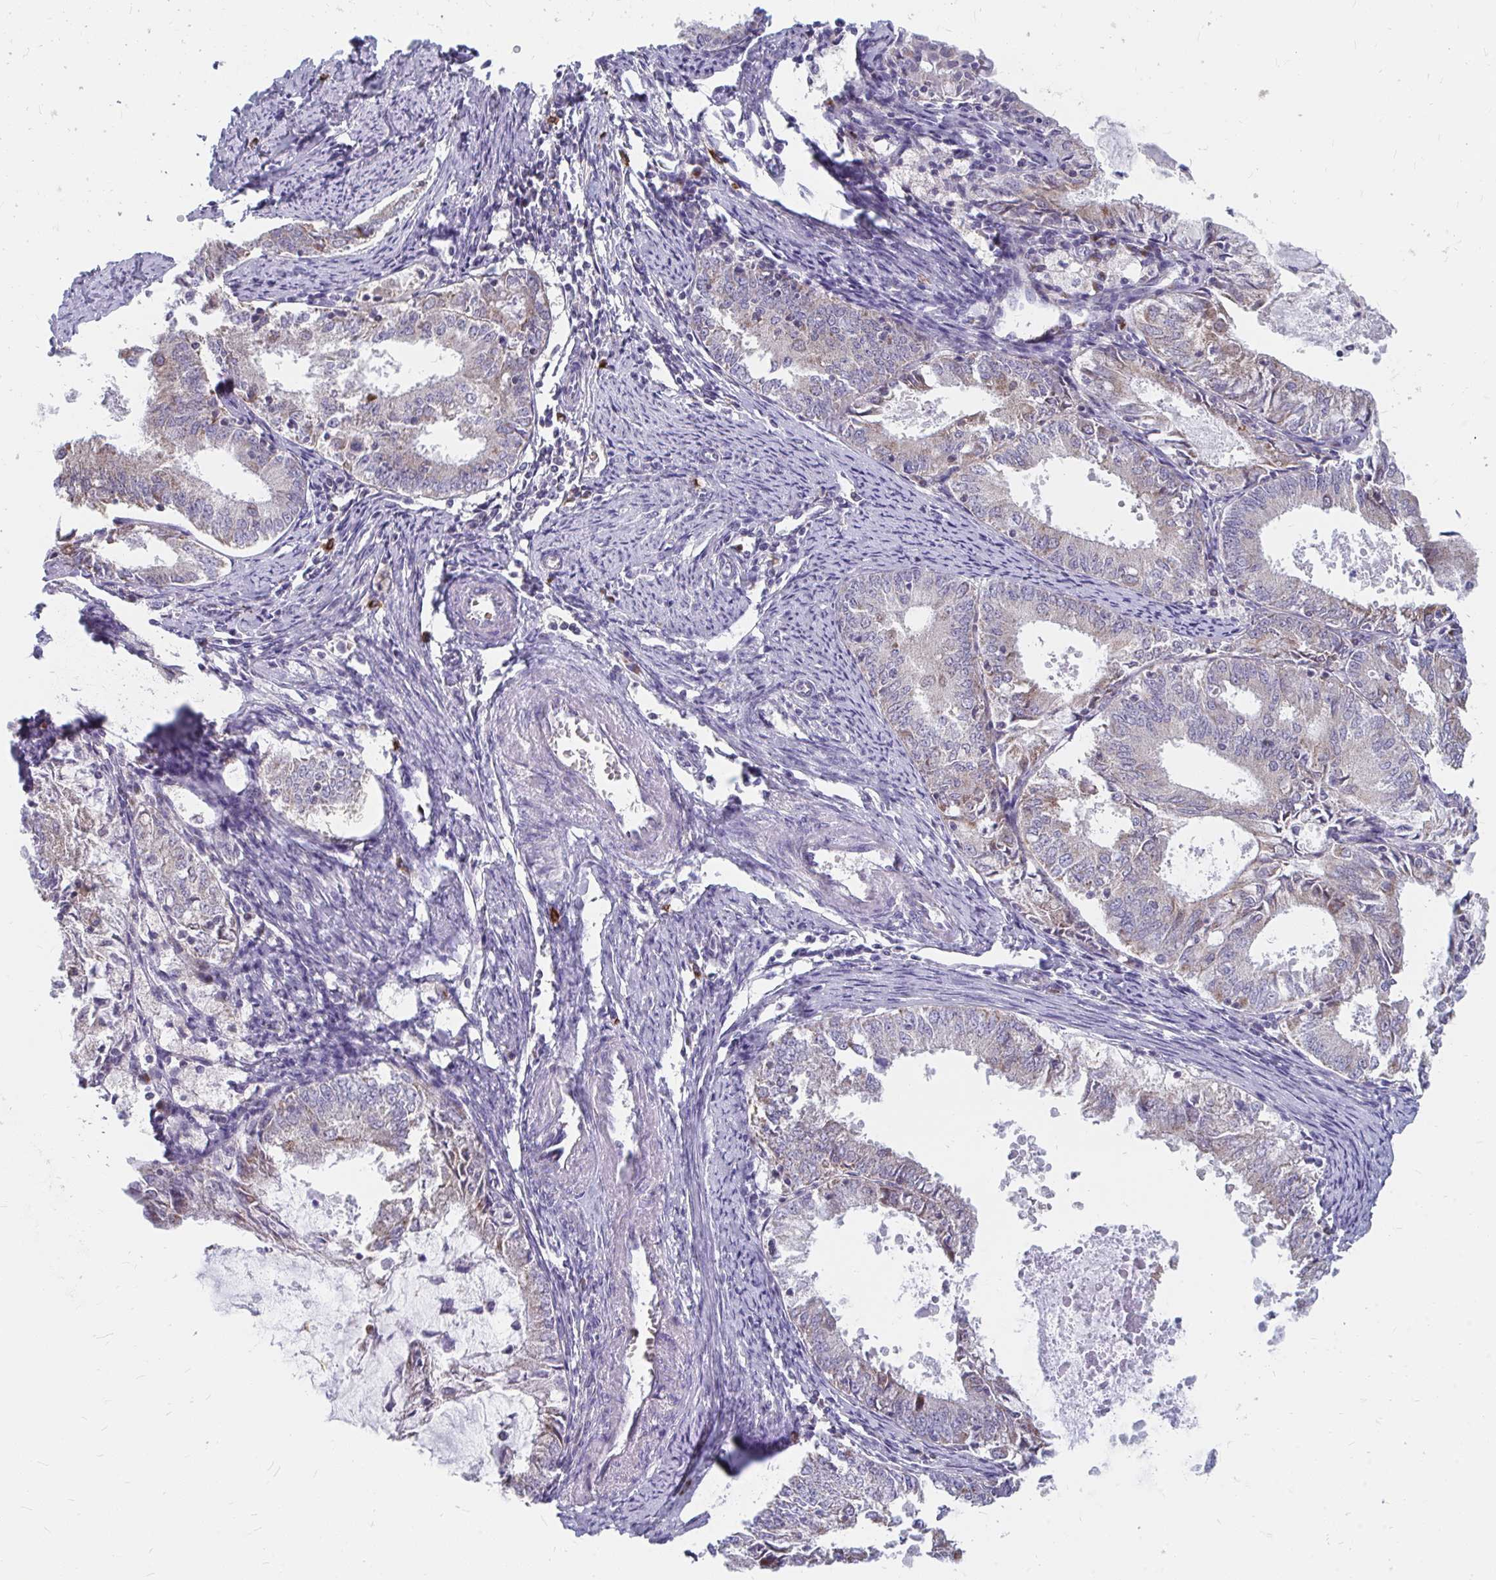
{"staining": {"intensity": "weak", "quantity": "<25%", "location": "cytoplasmic/membranous"}, "tissue": "endometrial cancer", "cell_type": "Tumor cells", "image_type": "cancer", "snomed": [{"axis": "morphology", "description": "Adenocarcinoma, NOS"}, {"axis": "topography", "description": "Endometrium"}], "caption": "There is no significant expression in tumor cells of endometrial cancer (adenocarcinoma). The staining is performed using DAB (3,3'-diaminobenzidine) brown chromogen with nuclei counter-stained in using hematoxylin.", "gene": "PABIR3", "patient": {"sex": "female", "age": 57}}